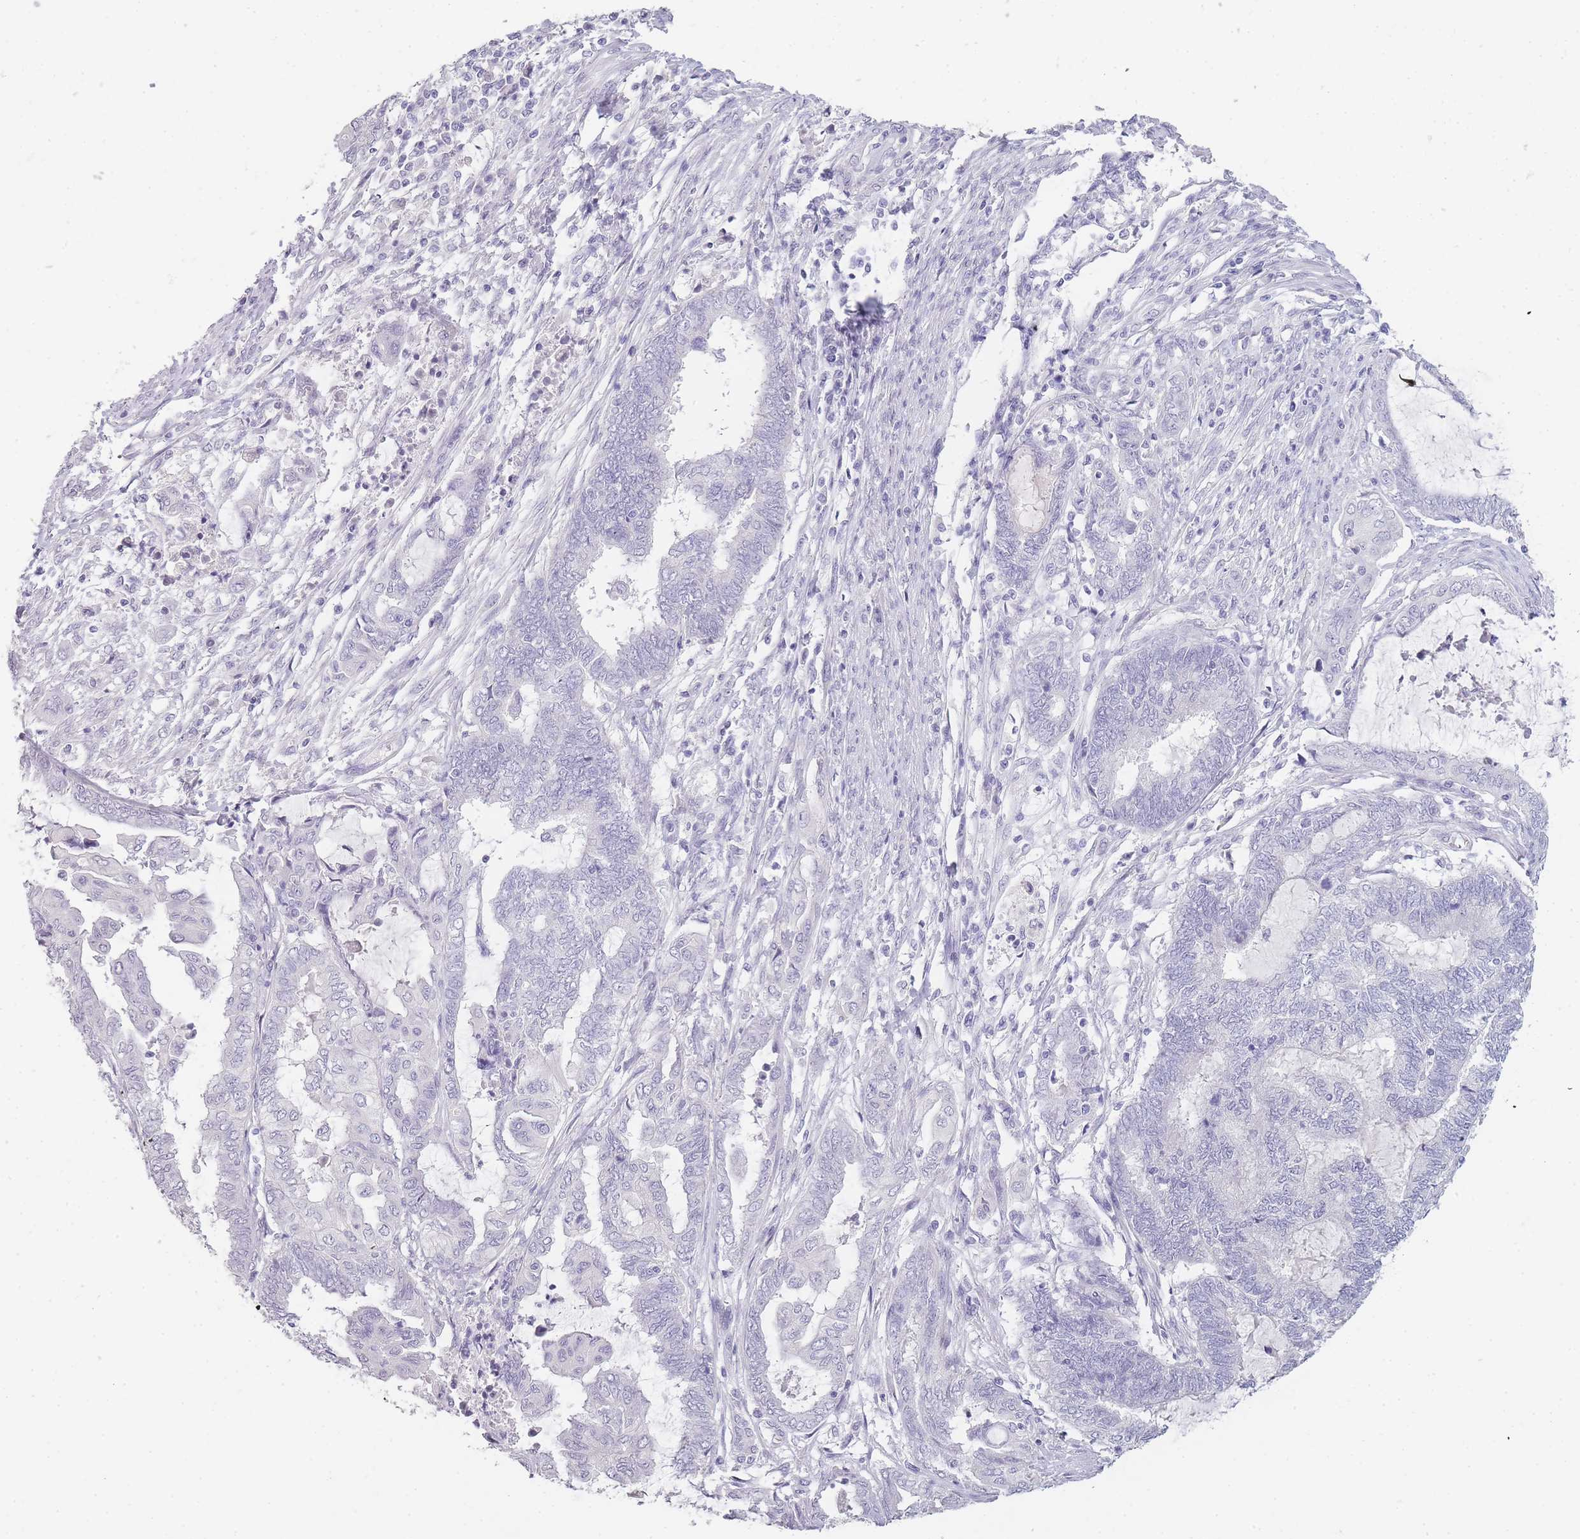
{"staining": {"intensity": "negative", "quantity": "none", "location": "none"}, "tissue": "endometrial cancer", "cell_type": "Tumor cells", "image_type": "cancer", "snomed": [{"axis": "morphology", "description": "Adenocarcinoma, NOS"}, {"axis": "topography", "description": "Uterus"}, {"axis": "topography", "description": "Endometrium"}], "caption": "IHC micrograph of neoplastic tissue: human endometrial cancer (adenocarcinoma) stained with DAB demonstrates no significant protein staining in tumor cells.", "gene": "INS", "patient": {"sex": "female", "age": 70}}